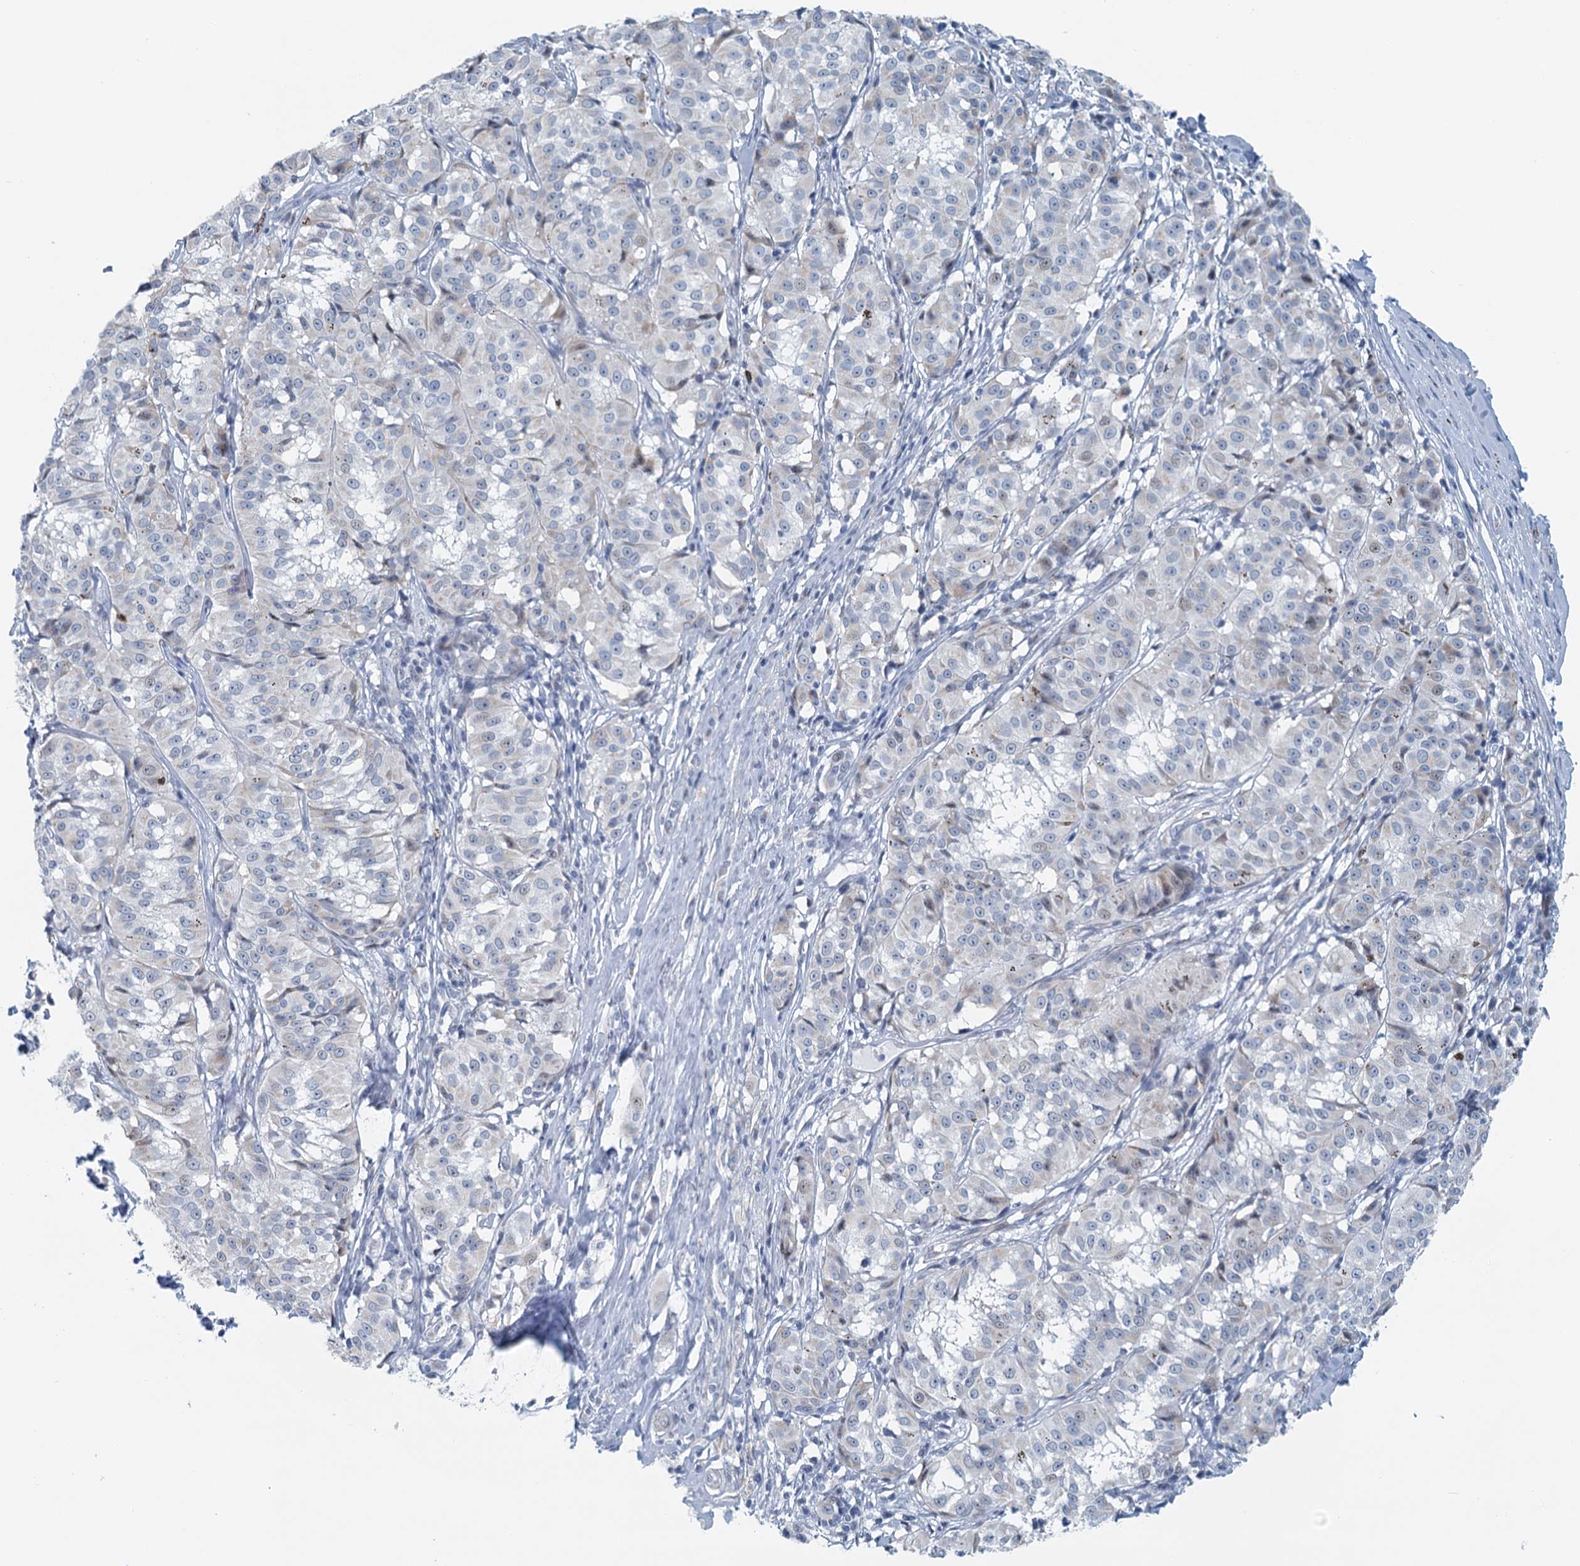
{"staining": {"intensity": "negative", "quantity": "none", "location": "none"}, "tissue": "melanoma", "cell_type": "Tumor cells", "image_type": "cancer", "snomed": [{"axis": "morphology", "description": "Malignant melanoma, NOS"}, {"axis": "topography", "description": "Skin"}], "caption": "Tumor cells show no significant protein staining in malignant melanoma.", "gene": "ZNF527", "patient": {"sex": "female", "age": 72}}